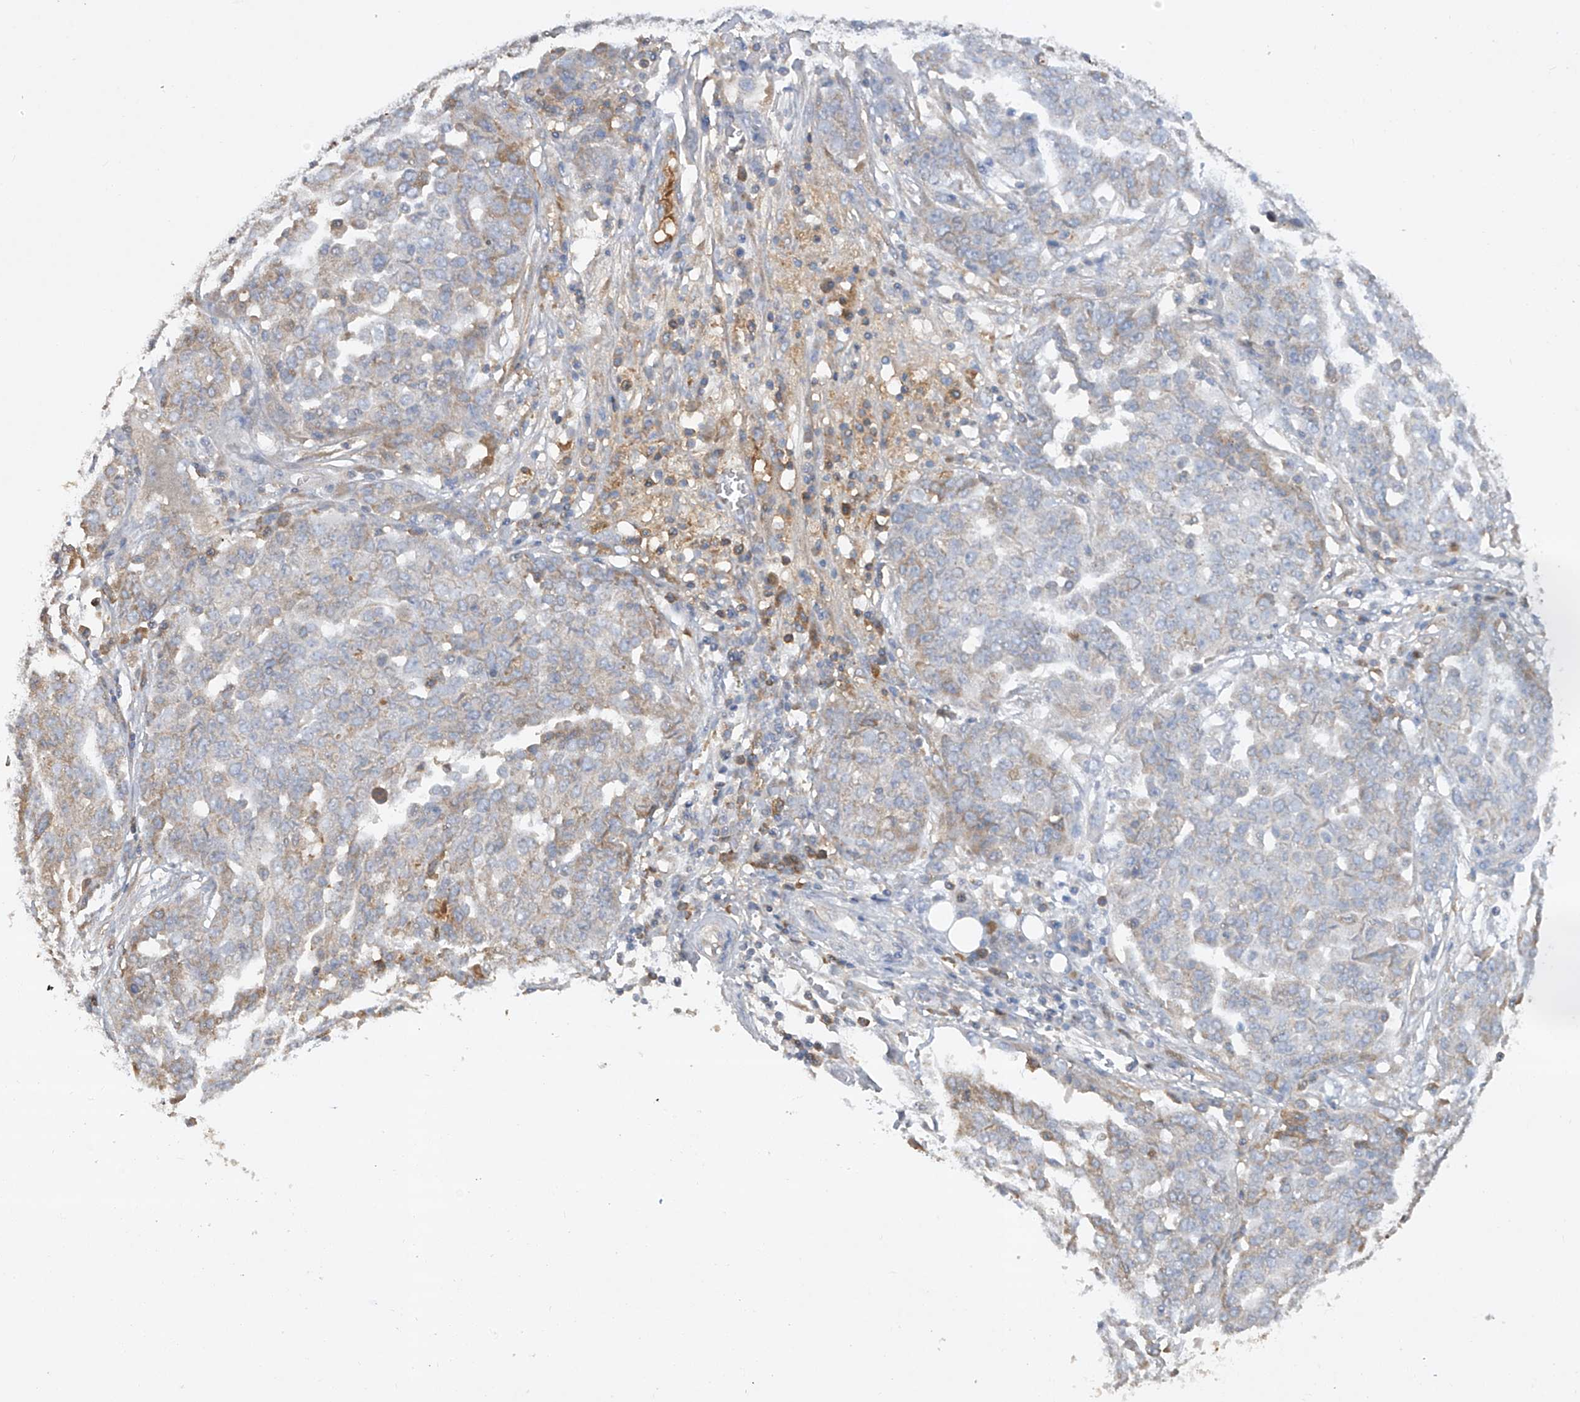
{"staining": {"intensity": "weak", "quantity": "<25%", "location": "cytoplasmic/membranous"}, "tissue": "ovarian cancer", "cell_type": "Tumor cells", "image_type": "cancer", "snomed": [{"axis": "morphology", "description": "Cystadenocarcinoma, serous, NOS"}, {"axis": "topography", "description": "Soft tissue"}, {"axis": "topography", "description": "Ovary"}], "caption": "An image of ovarian cancer stained for a protein demonstrates no brown staining in tumor cells.", "gene": "HAS3", "patient": {"sex": "female", "age": 57}}